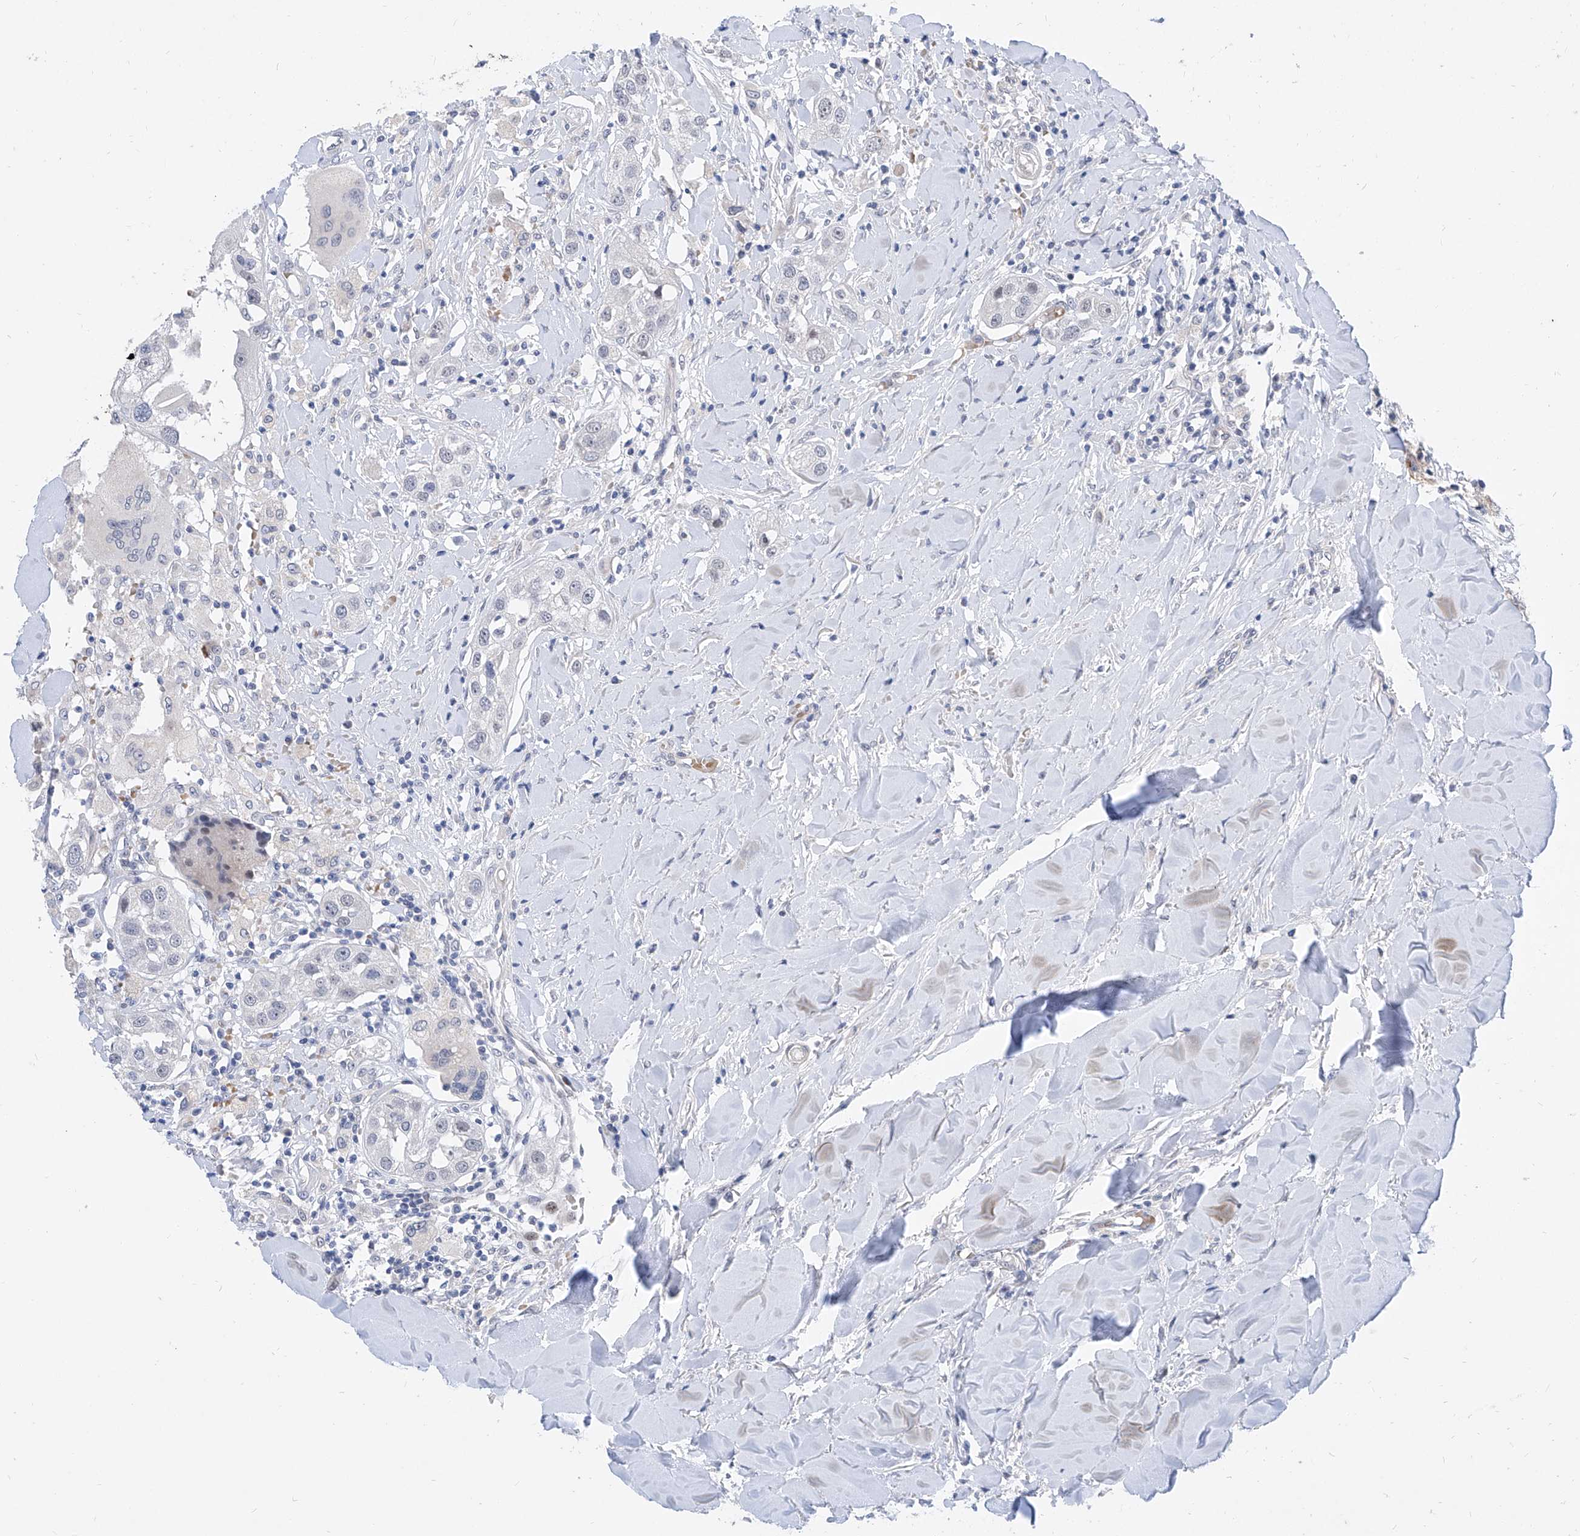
{"staining": {"intensity": "negative", "quantity": "none", "location": "none"}, "tissue": "head and neck cancer", "cell_type": "Tumor cells", "image_type": "cancer", "snomed": [{"axis": "morphology", "description": "Normal tissue, NOS"}, {"axis": "morphology", "description": "Squamous cell carcinoma, NOS"}, {"axis": "topography", "description": "Skeletal muscle"}, {"axis": "topography", "description": "Head-Neck"}], "caption": "Histopathology image shows no protein expression in tumor cells of head and neck cancer (squamous cell carcinoma) tissue.", "gene": "BPTF", "patient": {"sex": "male", "age": 51}}